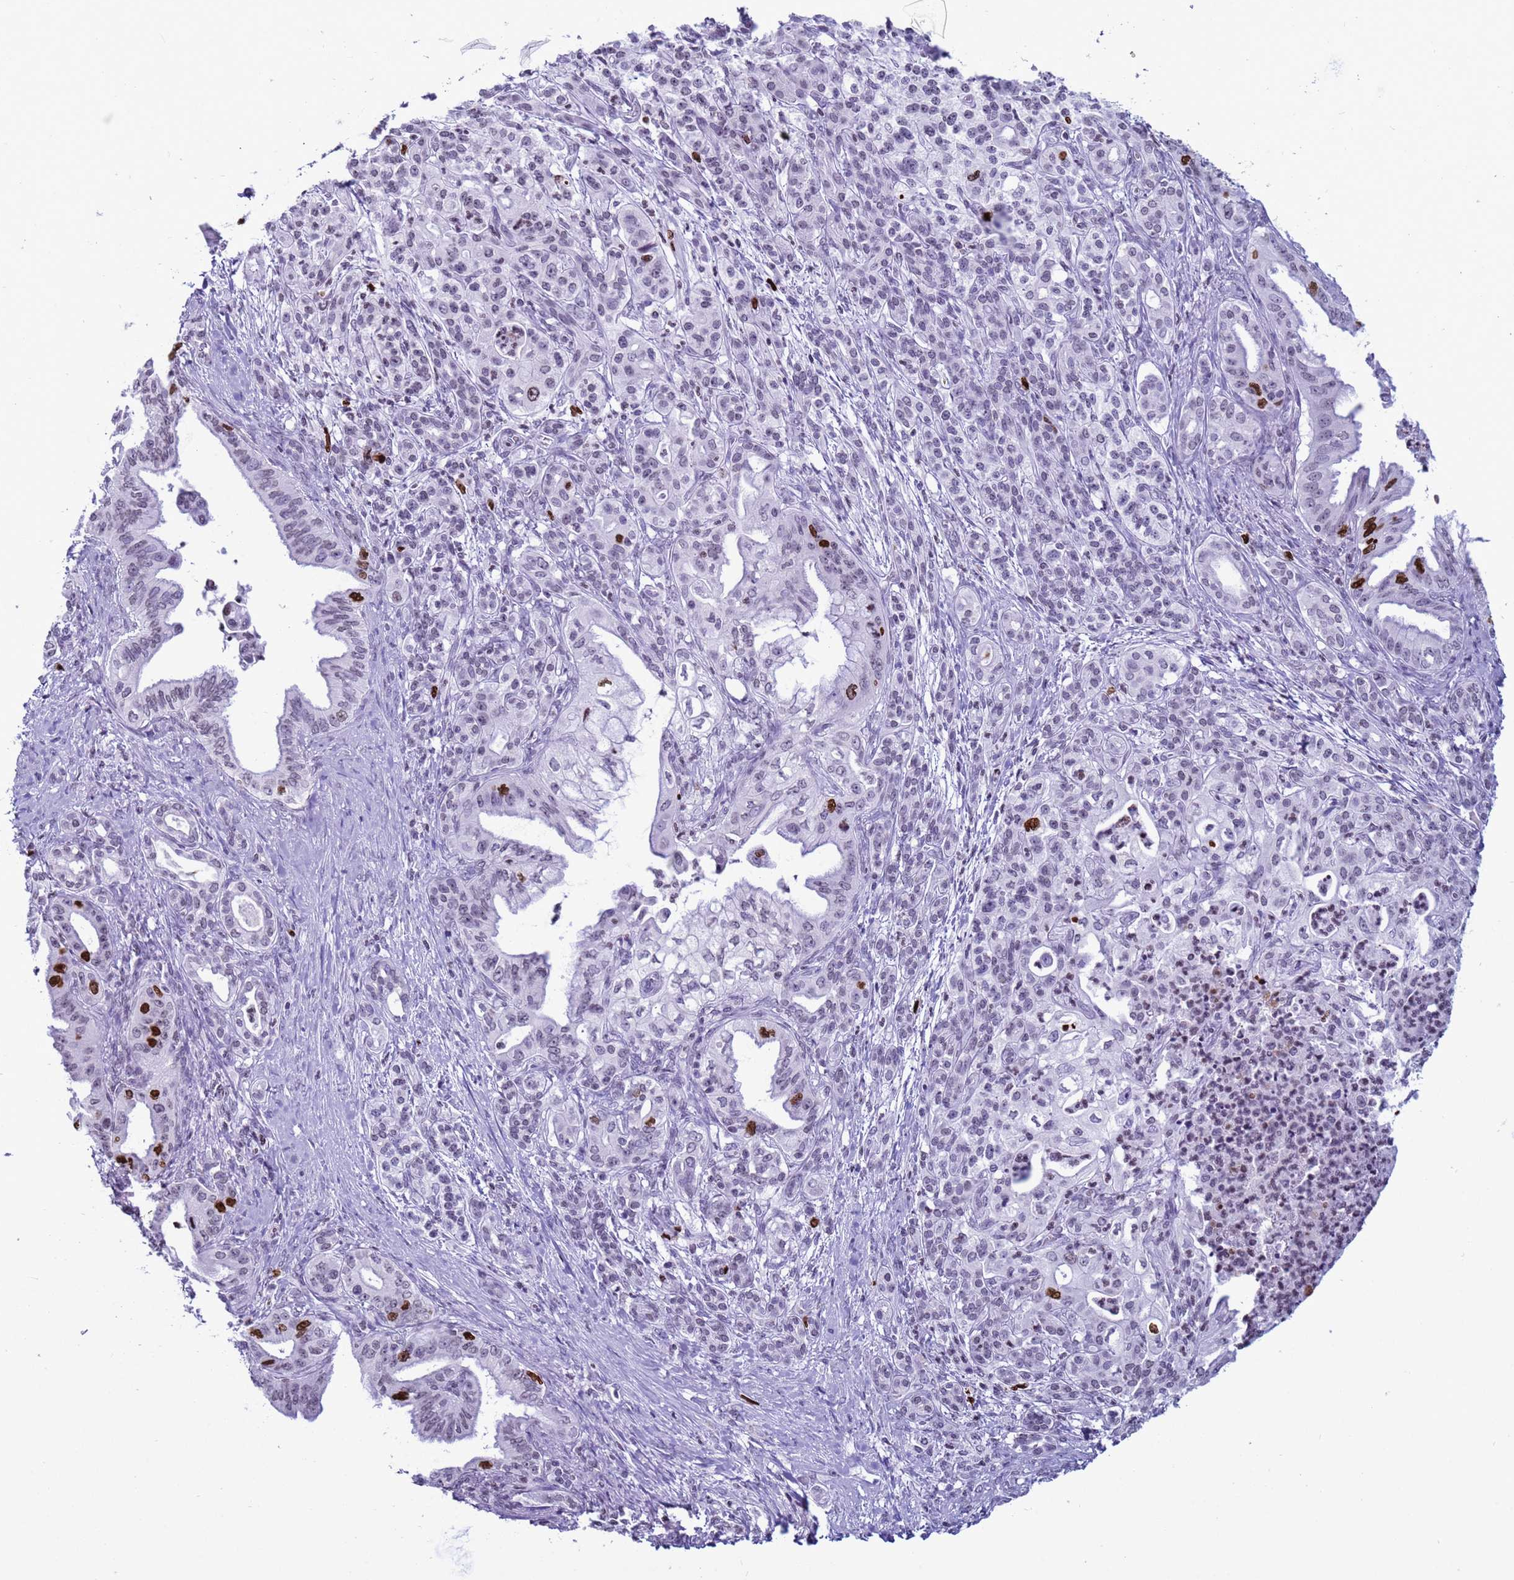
{"staining": {"intensity": "strong", "quantity": "<25%", "location": "nuclear"}, "tissue": "pancreatic cancer", "cell_type": "Tumor cells", "image_type": "cancer", "snomed": [{"axis": "morphology", "description": "Adenocarcinoma, NOS"}, {"axis": "topography", "description": "Pancreas"}], "caption": "A micrograph showing strong nuclear positivity in about <25% of tumor cells in adenocarcinoma (pancreatic), as visualized by brown immunohistochemical staining.", "gene": "H4C8", "patient": {"sex": "male", "age": 58}}